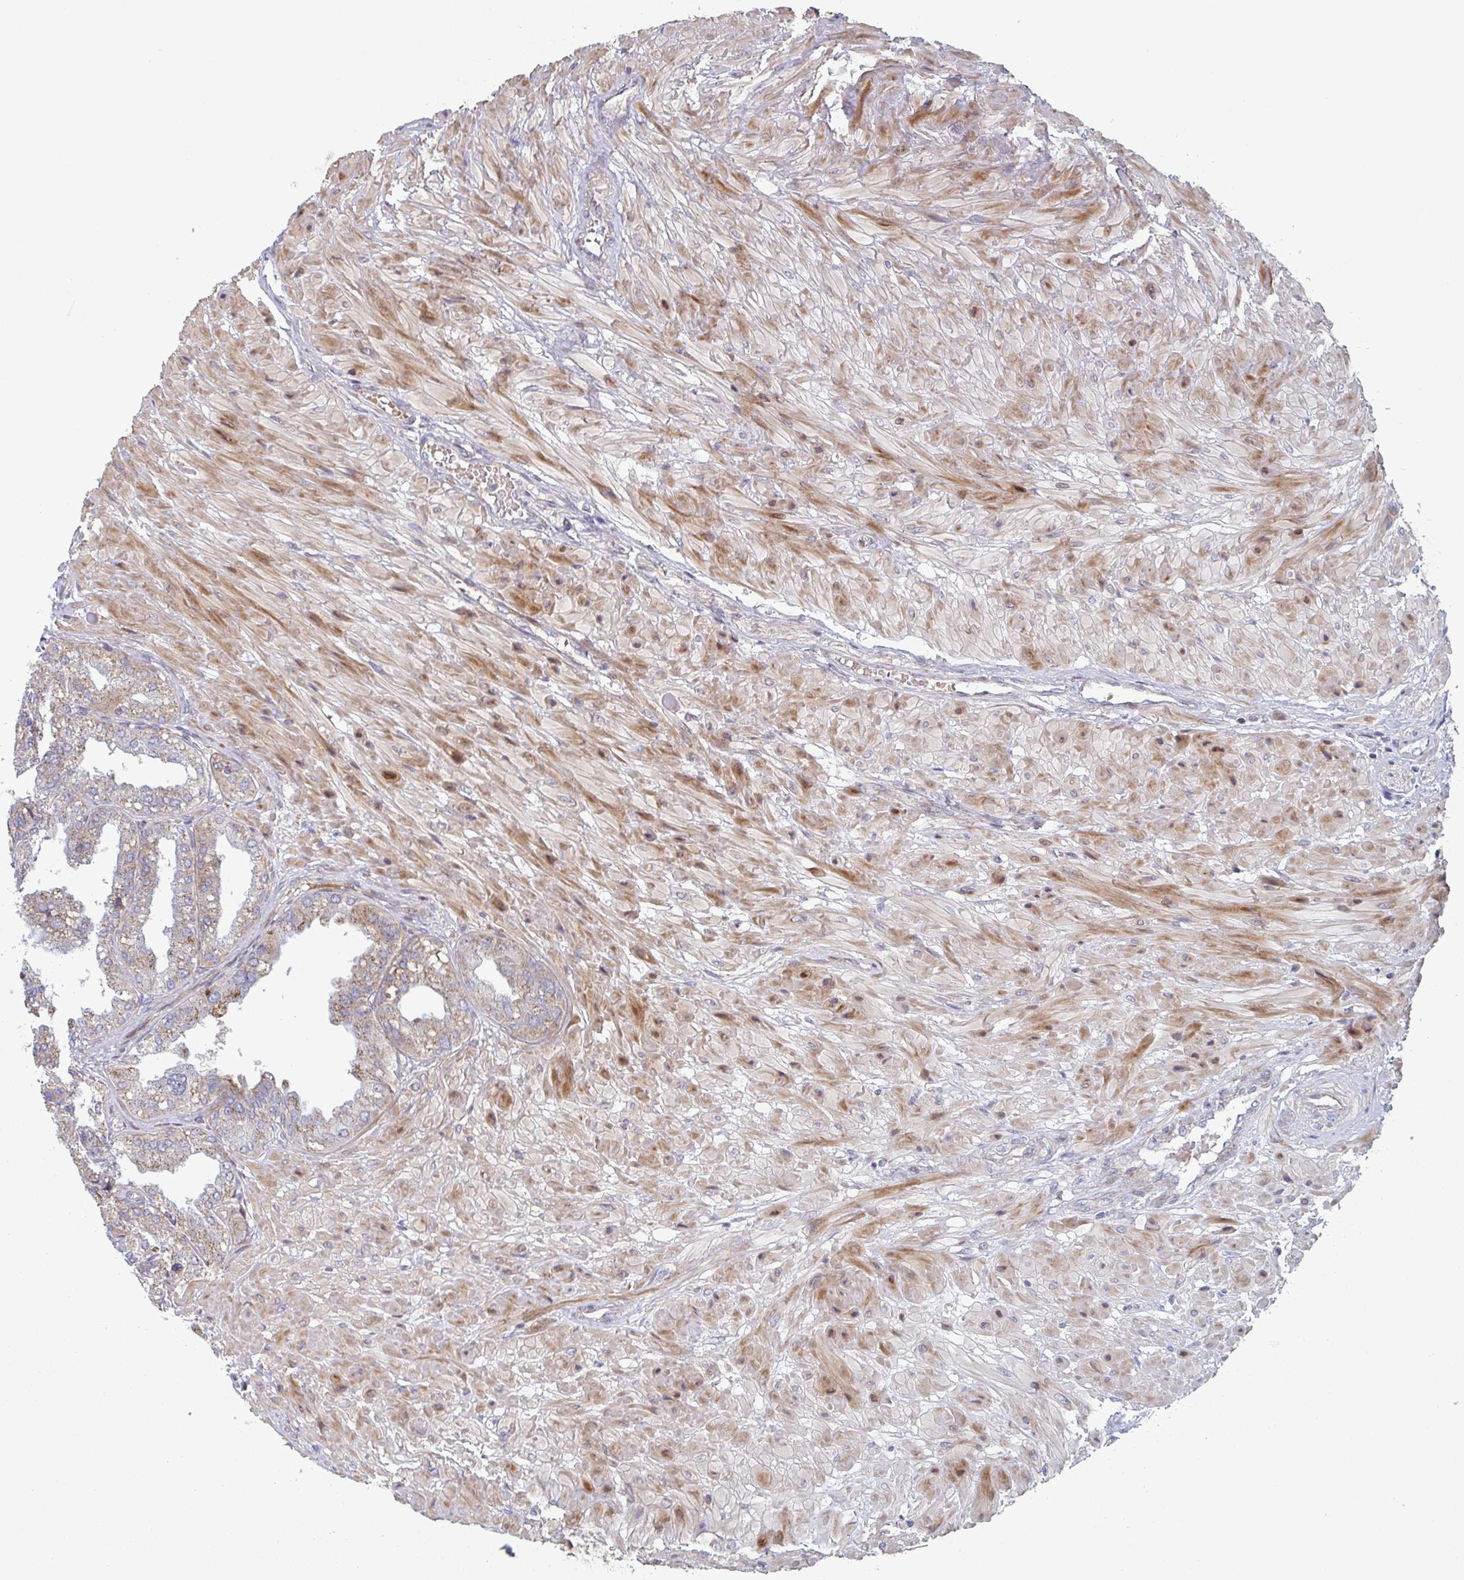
{"staining": {"intensity": "moderate", "quantity": "25%-75%", "location": "cytoplasmic/membranous"}, "tissue": "seminal vesicle", "cell_type": "Glandular cells", "image_type": "normal", "snomed": [{"axis": "morphology", "description": "Normal tissue, NOS"}, {"axis": "topography", "description": "Seminal veicle"}], "caption": "Glandular cells display moderate cytoplasmic/membranous expression in approximately 25%-75% of cells in unremarkable seminal vesicle.", "gene": "ZNF644", "patient": {"sex": "male", "age": 55}}